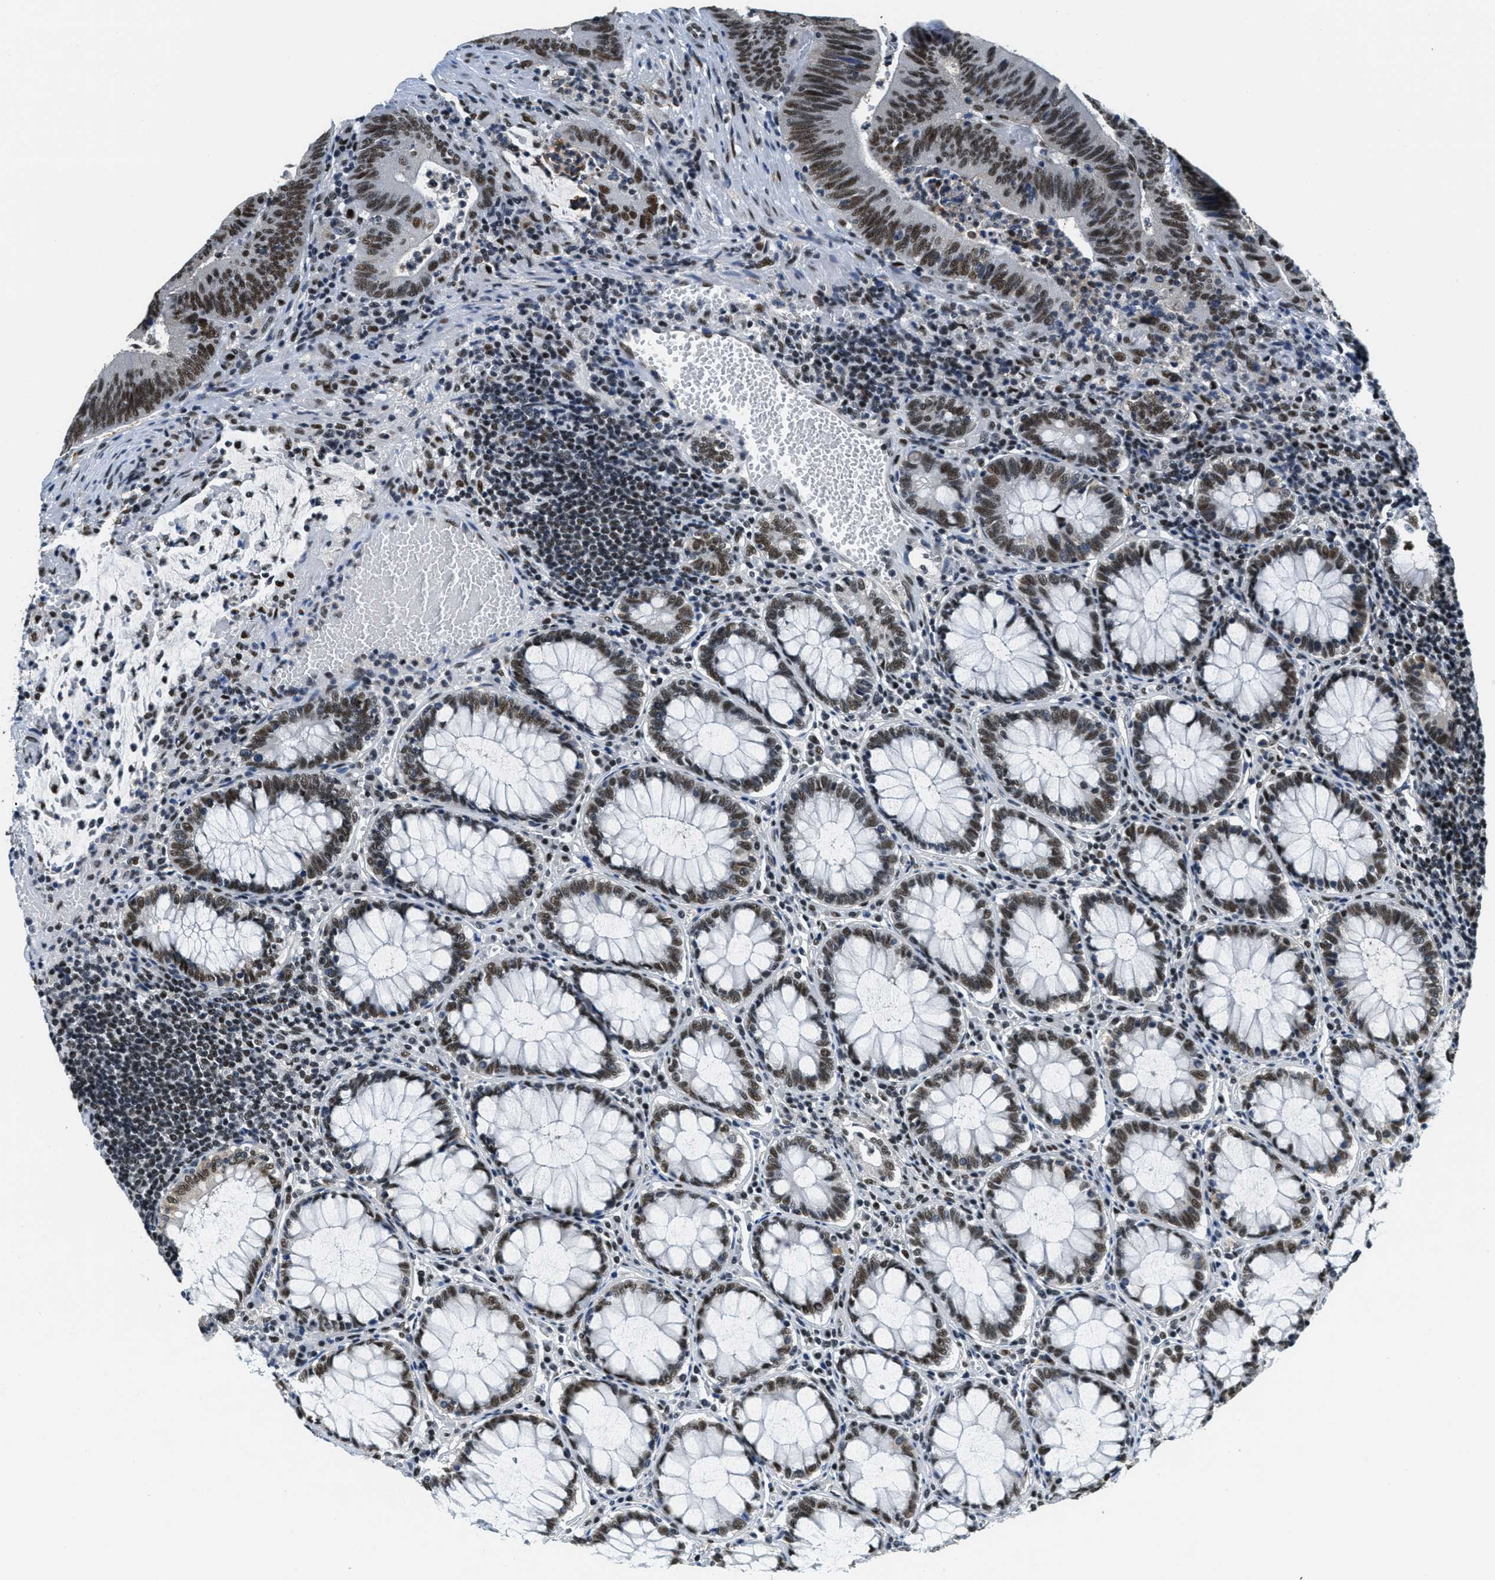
{"staining": {"intensity": "strong", "quantity": ">75%", "location": "nuclear"}, "tissue": "colorectal cancer", "cell_type": "Tumor cells", "image_type": "cancer", "snomed": [{"axis": "morphology", "description": "Normal tissue, NOS"}, {"axis": "morphology", "description": "Adenocarcinoma, NOS"}, {"axis": "topography", "description": "Rectum"}], "caption": "IHC image of adenocarcinoma (colorectal) stained for a protein (brown), which reveals high levels of strong nuclear positivity in about >75% of tumor cells.", "gene": "SSB", "patient": {"sex": "female", "age": 66}}